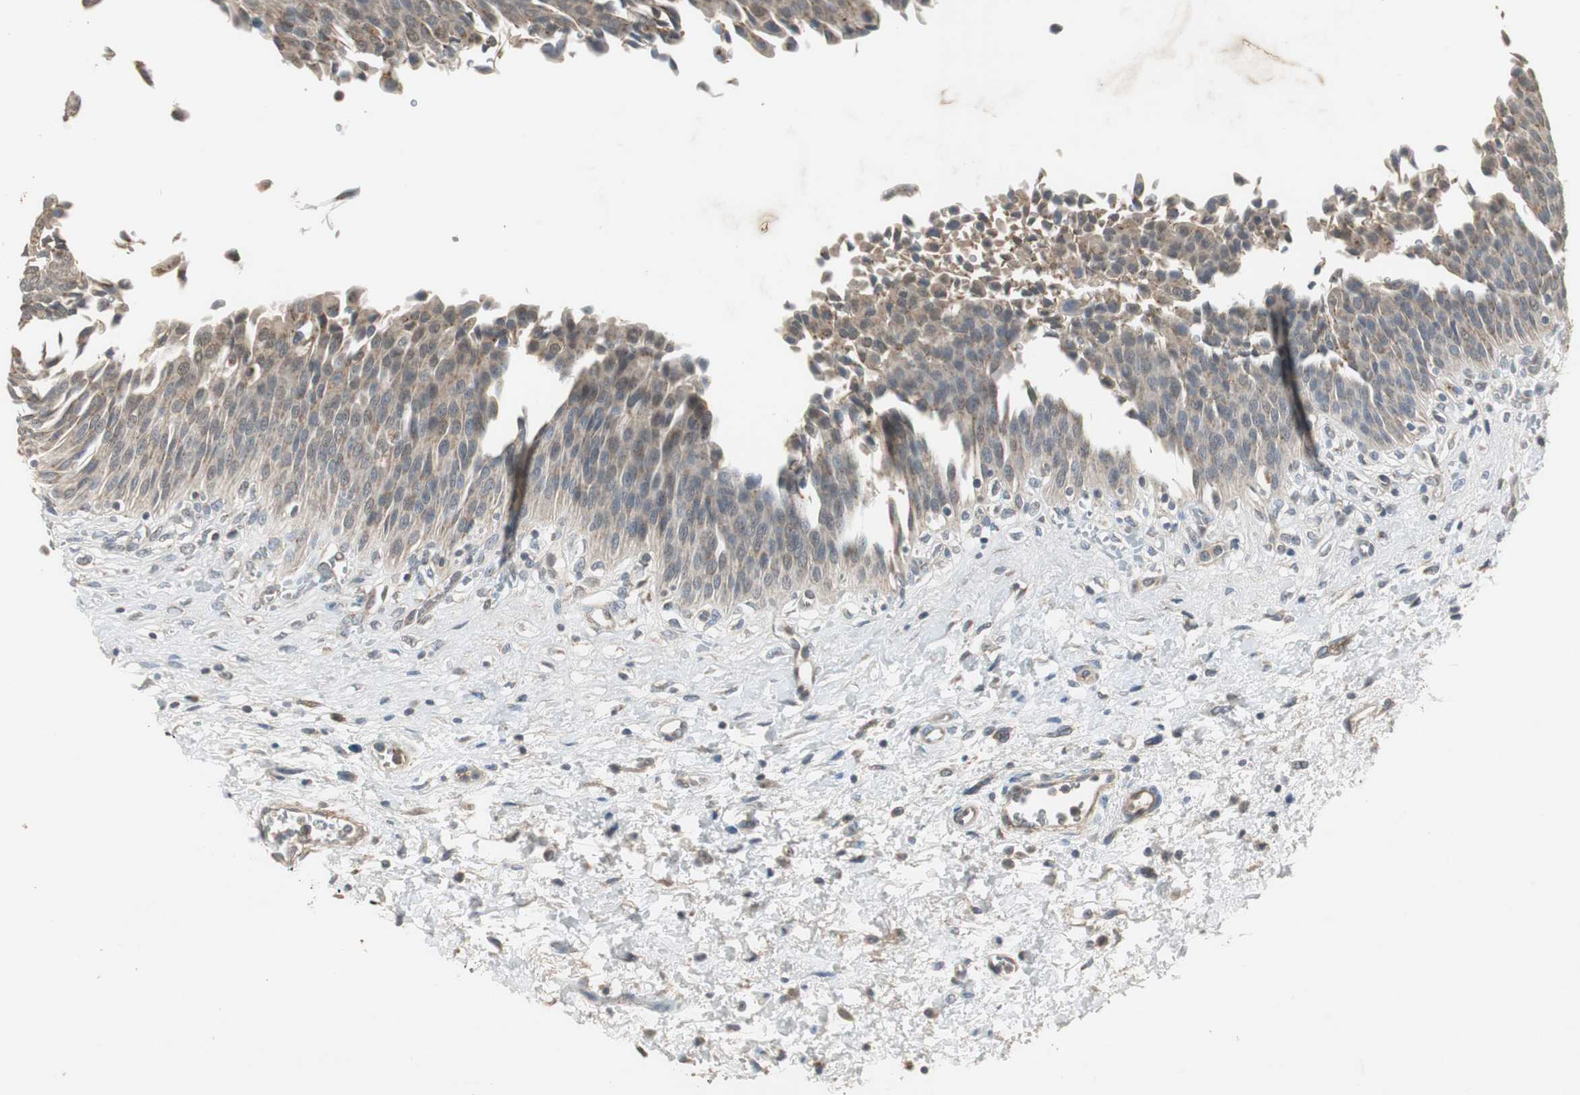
{"staining": {"intensity": "moderate", "quantity": ">75%", "location": "cytoplasmic/membranous"}, "tissue": "urinary bladder", "cell_type": "Urothelial cells", "image_type": "normal", "snomed": [{"axis": "morphology", "description": "Normal tissue, NOS"}, {"axis": "morphology", "description": "Dysplasia, NOS"}, {"axis": "topography", "description": "Urinary bladder"}], "caption": "Protein expression analysis of unremarkable human urinary bladder reveals moderate cytoplasmic/membranous staining in about >75% of urothelial cells. Nuclei are stained in blue.", "gene": "JTB", "patient": {"sex": "male", "age": 35}}